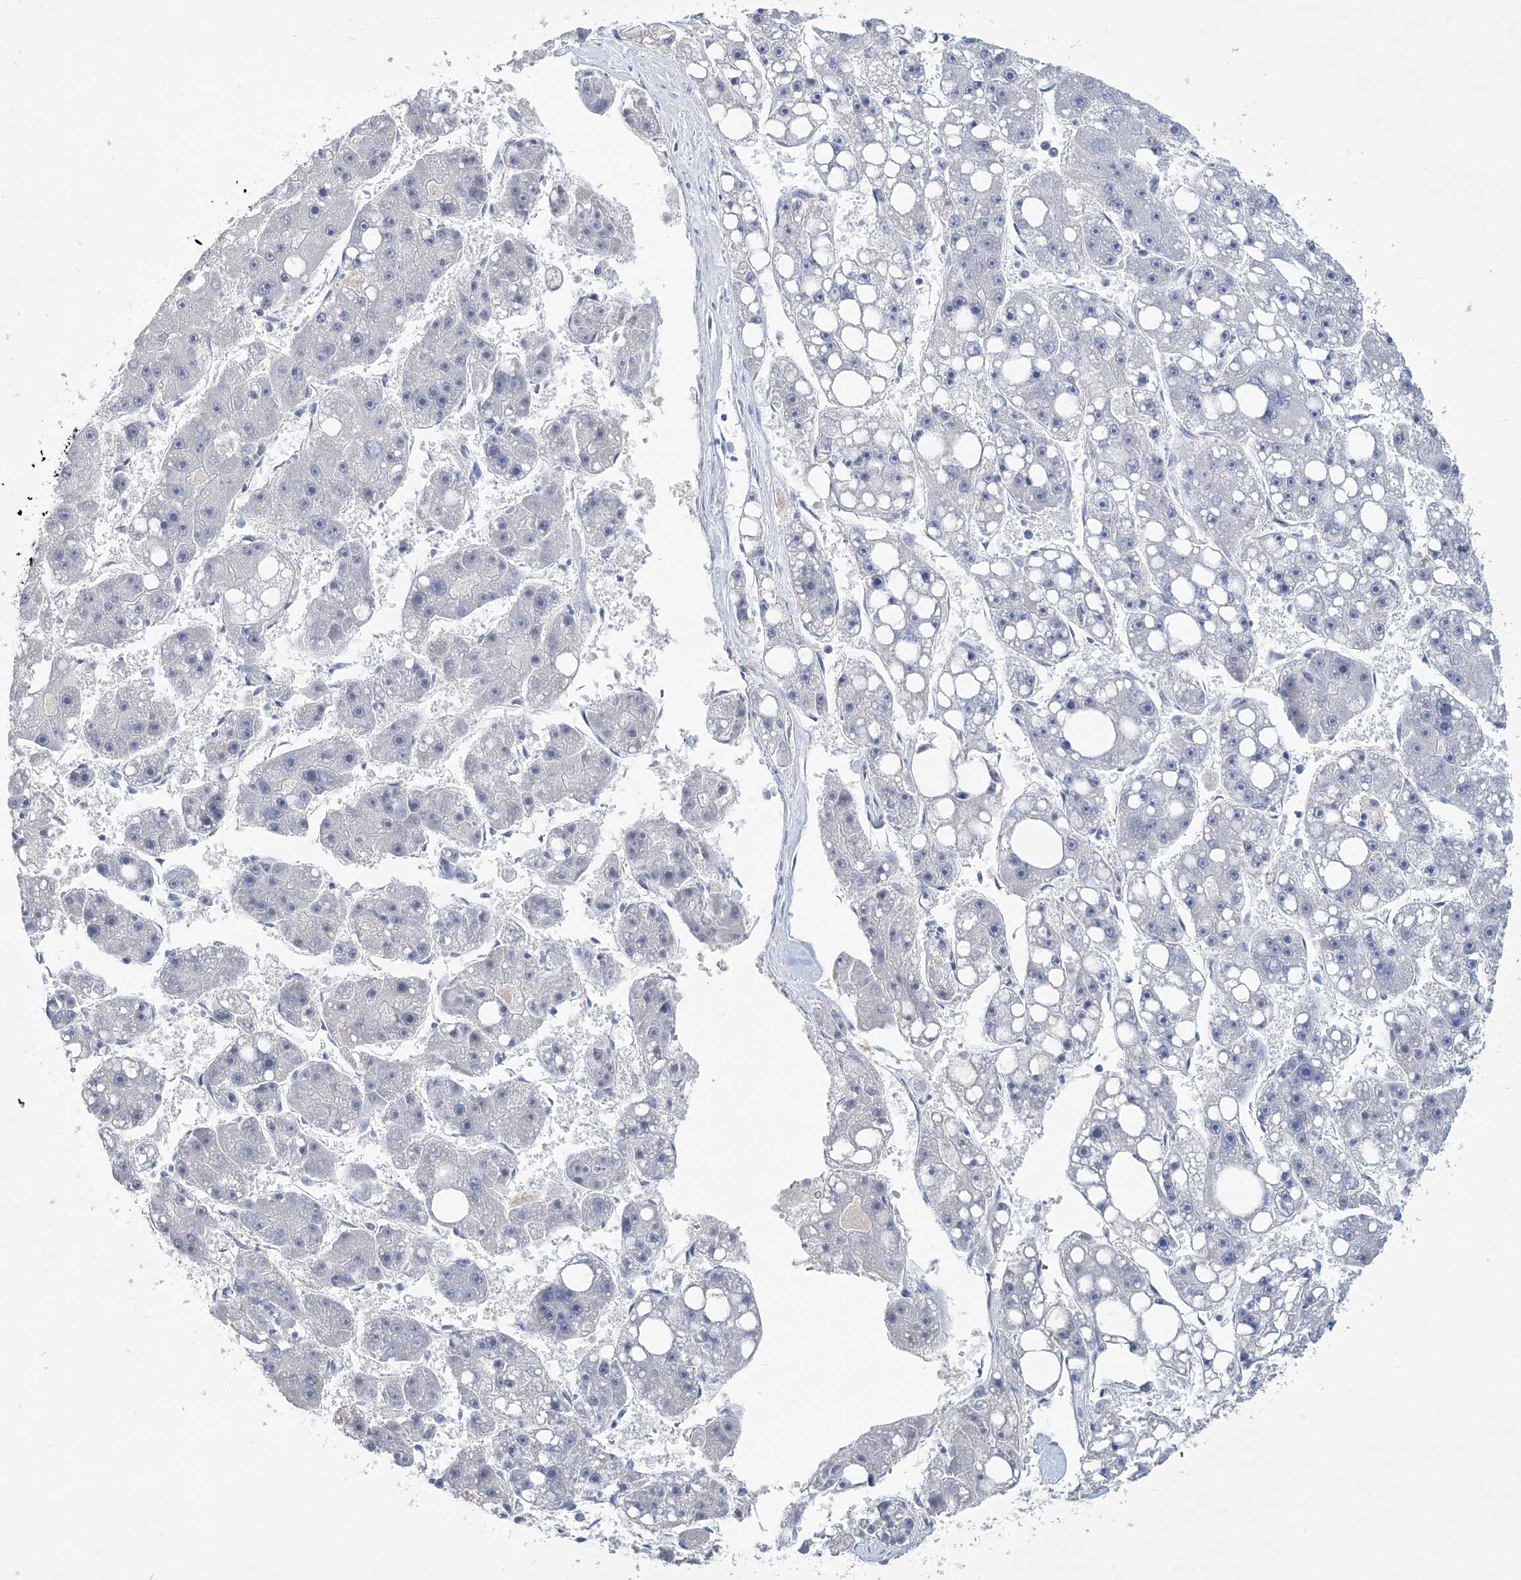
{"staining": {"intensity": "negative", "quantity": "none", "location": "none"}, "tissue": "liver cancer", "cell_type": "Tumor cells", "image_type": "cancer", "snomed": [{"axis": "morphology", "description": "Carcinoma, Hepatocellular, NOS"}, {"axis": "topography", "description": "Liver"}], "caption": "Human hepatocellular carcinoma (liver) stained for a protein using IHC displays no expression in tumor cells.", "gene": "LRRIQ4", "patient": {"sex": "female", "age": 61}}